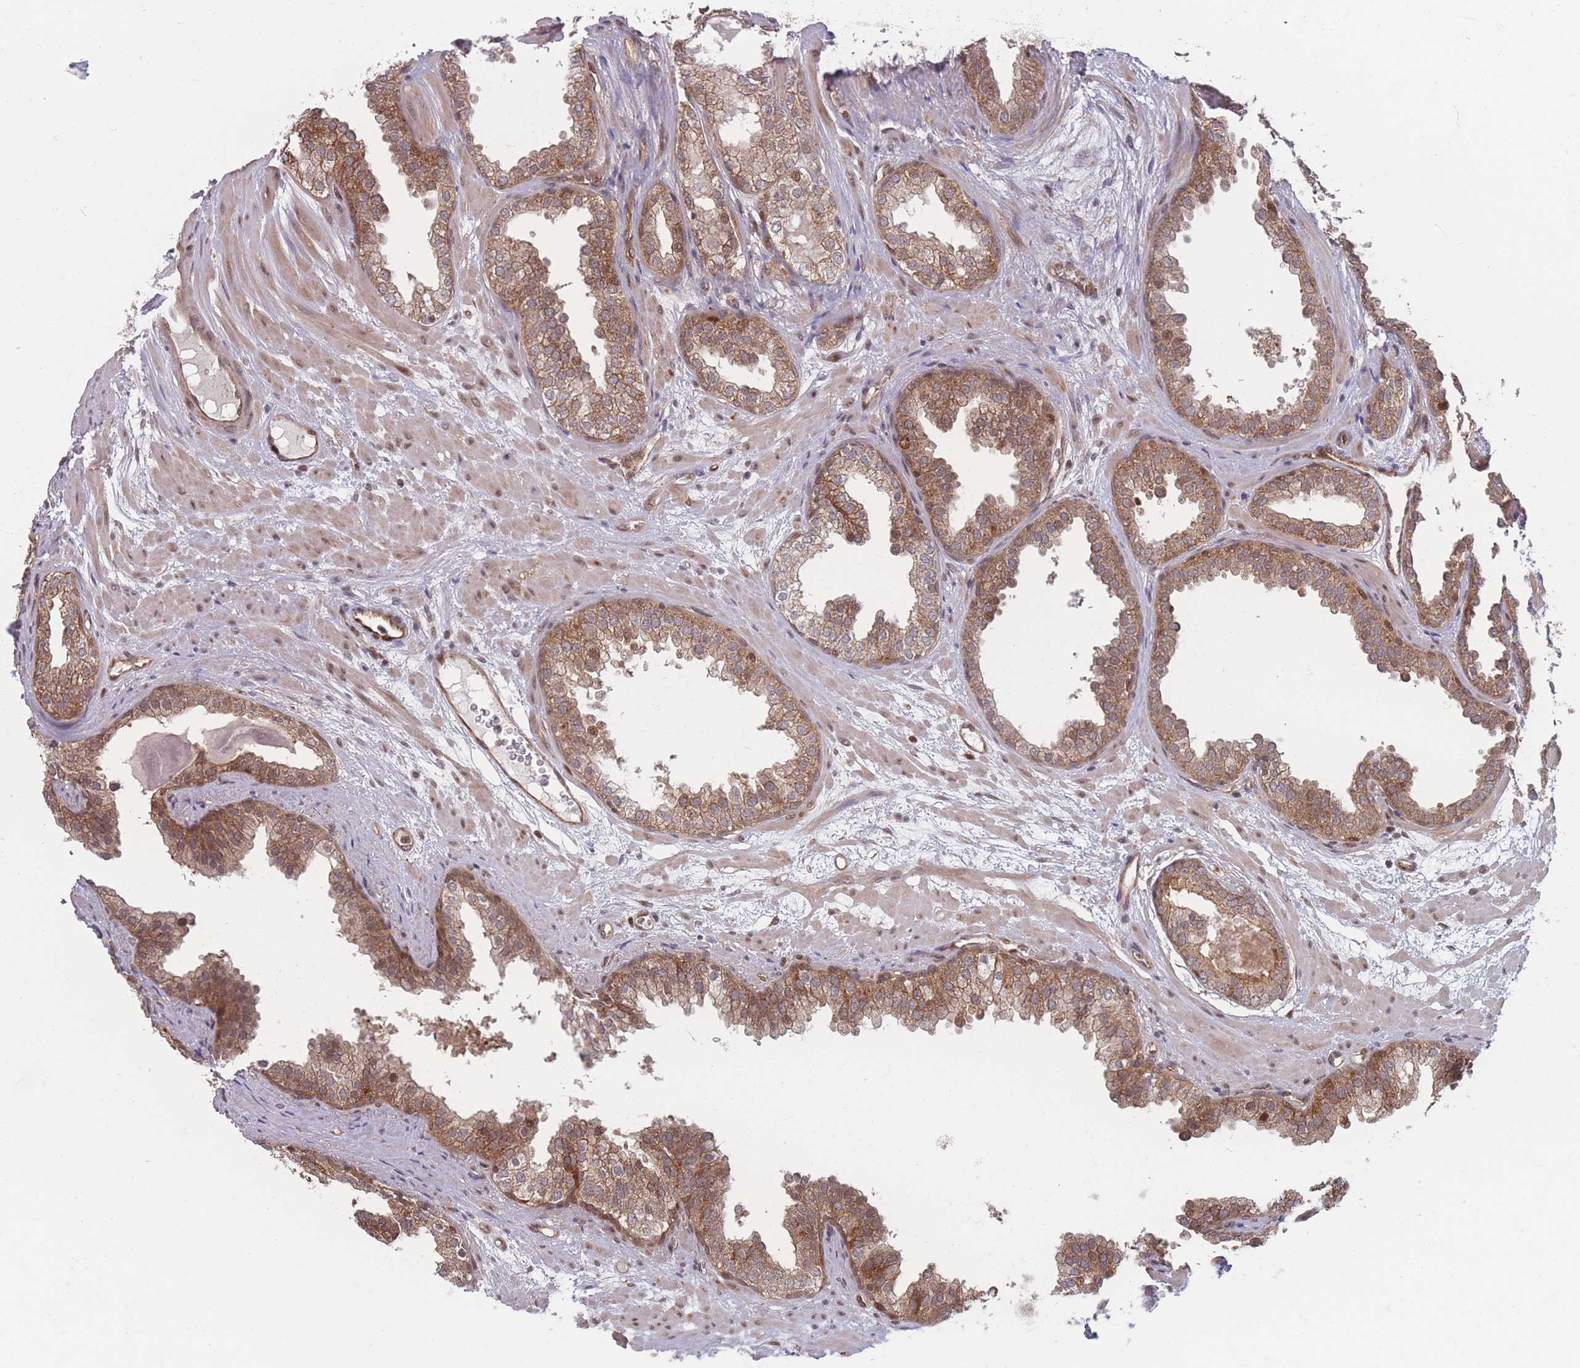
{"staining": {"intensity": "moderate", "quantity": ">75%", "location": "cytoplasmic/membranous"}, "tissue": "prostate cancer", "cell_type": "Tumor cells", "image_type": "cancer", "snomed": [{"axis": "morphology", "description": "Adenocarcinoma, High grade"}, {"axis": "topography", "description": "Prostate"}], "caption": "Immunohistochemistry (IHC) of adenocarcinoma (high-grade) (prostate) demonstrates medium levels of moderate cytoplasmic/membranous staining in about >75% of tumor cells. (DAB IHC with brightfield microscopy, high magnification).", "gene": "RPS18", "patient": {"sex": "male", "age": 59}}